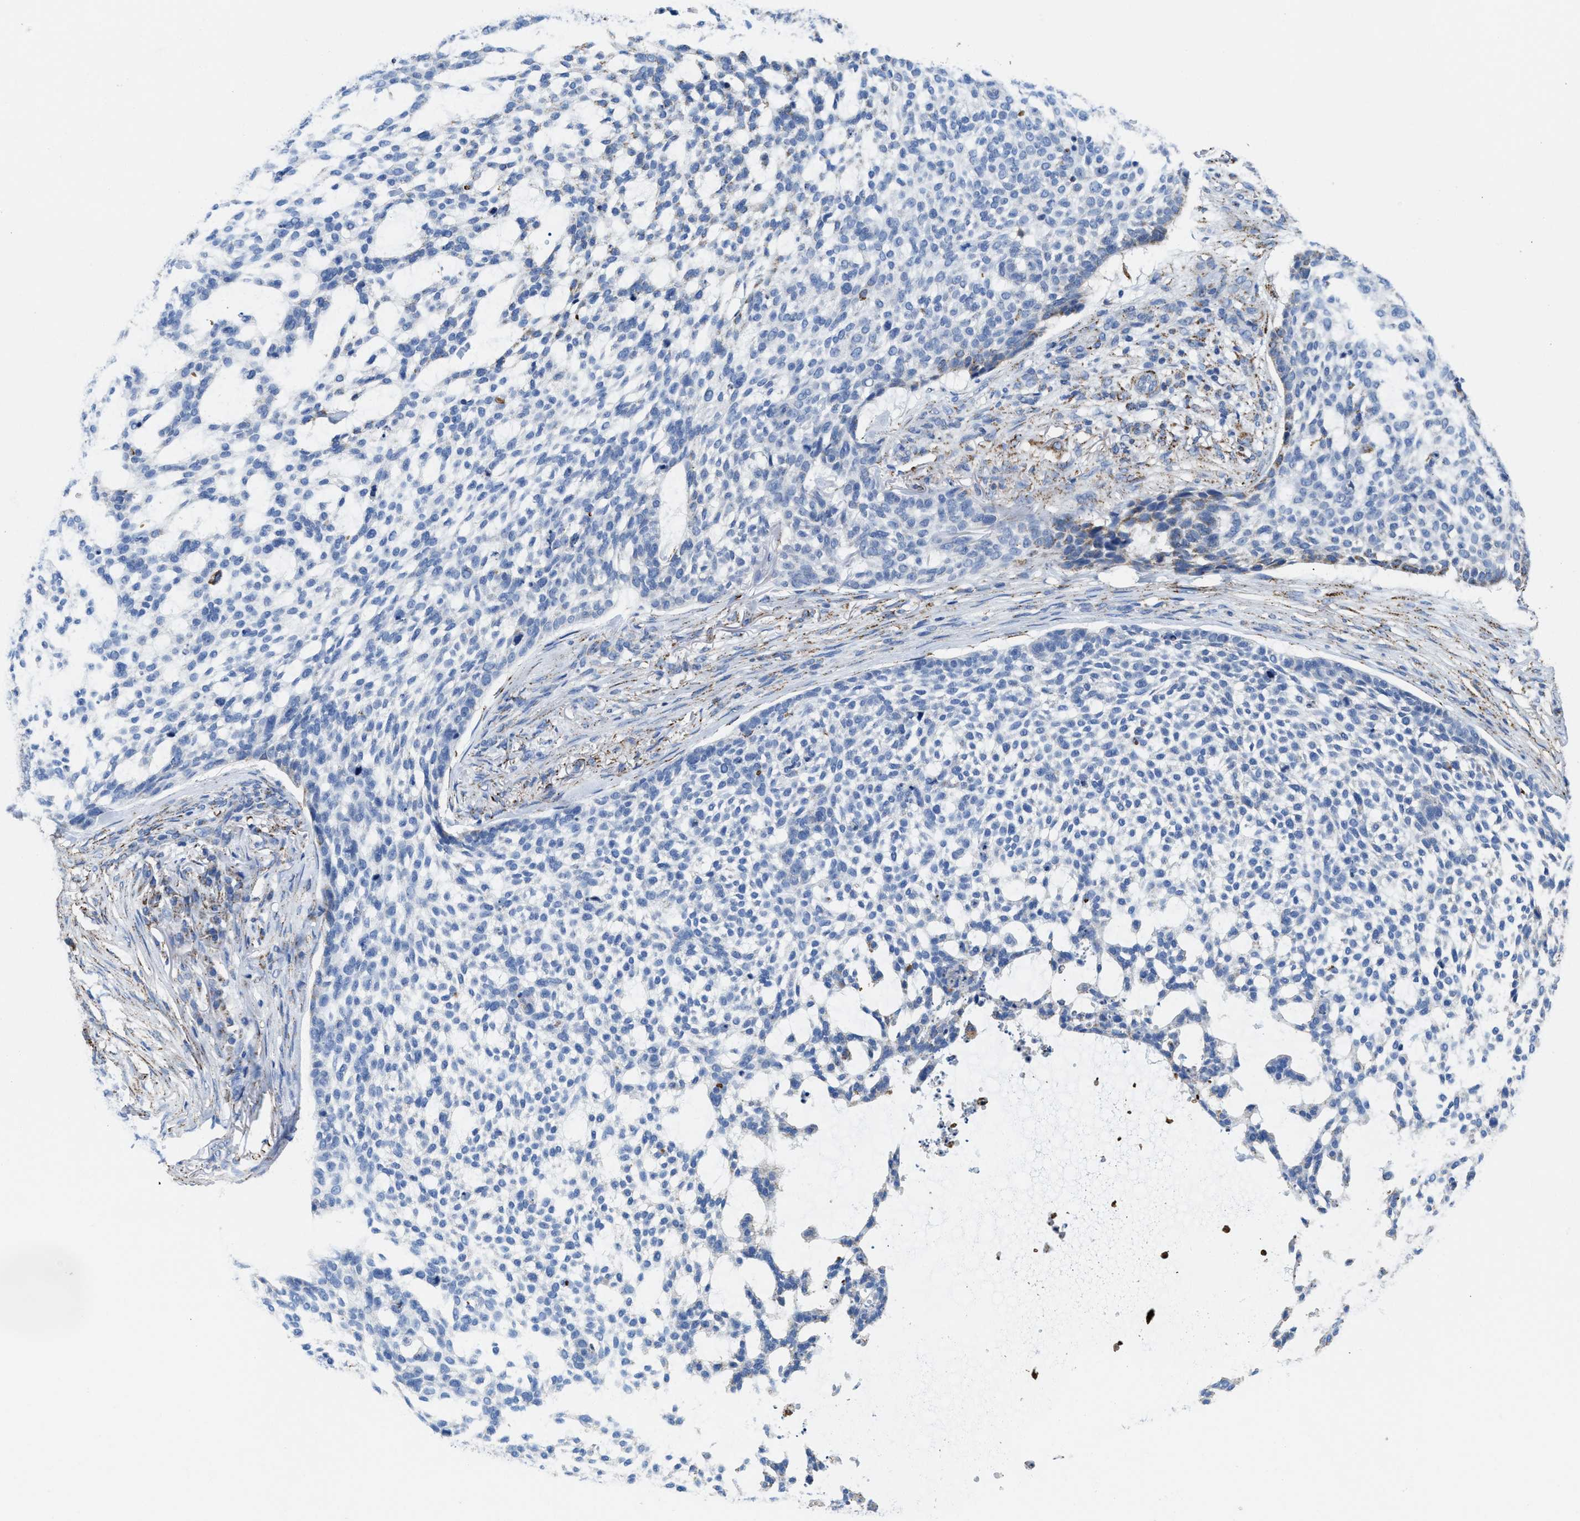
{"staining": {"intensity": "negative", "quantity": "none", "location": "none"}, "tissue": "skin cancer", "cell_type": "Tumor cells", "image_type": "cancer", "snomed": [{"axis": "morphology", "description": "Basal cell carcinoma"}, {"axis": "topography", "description": "Skin"}], "caption": "Image shows no protein positivity in tumor cells of skin basal cell carcinoma tissue. (DAB (3,3'-diaminobenzidine) immunohistochemistry (IHC), high magnification).", "gene": "ALDH1B1", "patient": {"sex": "female", "age": 64}}